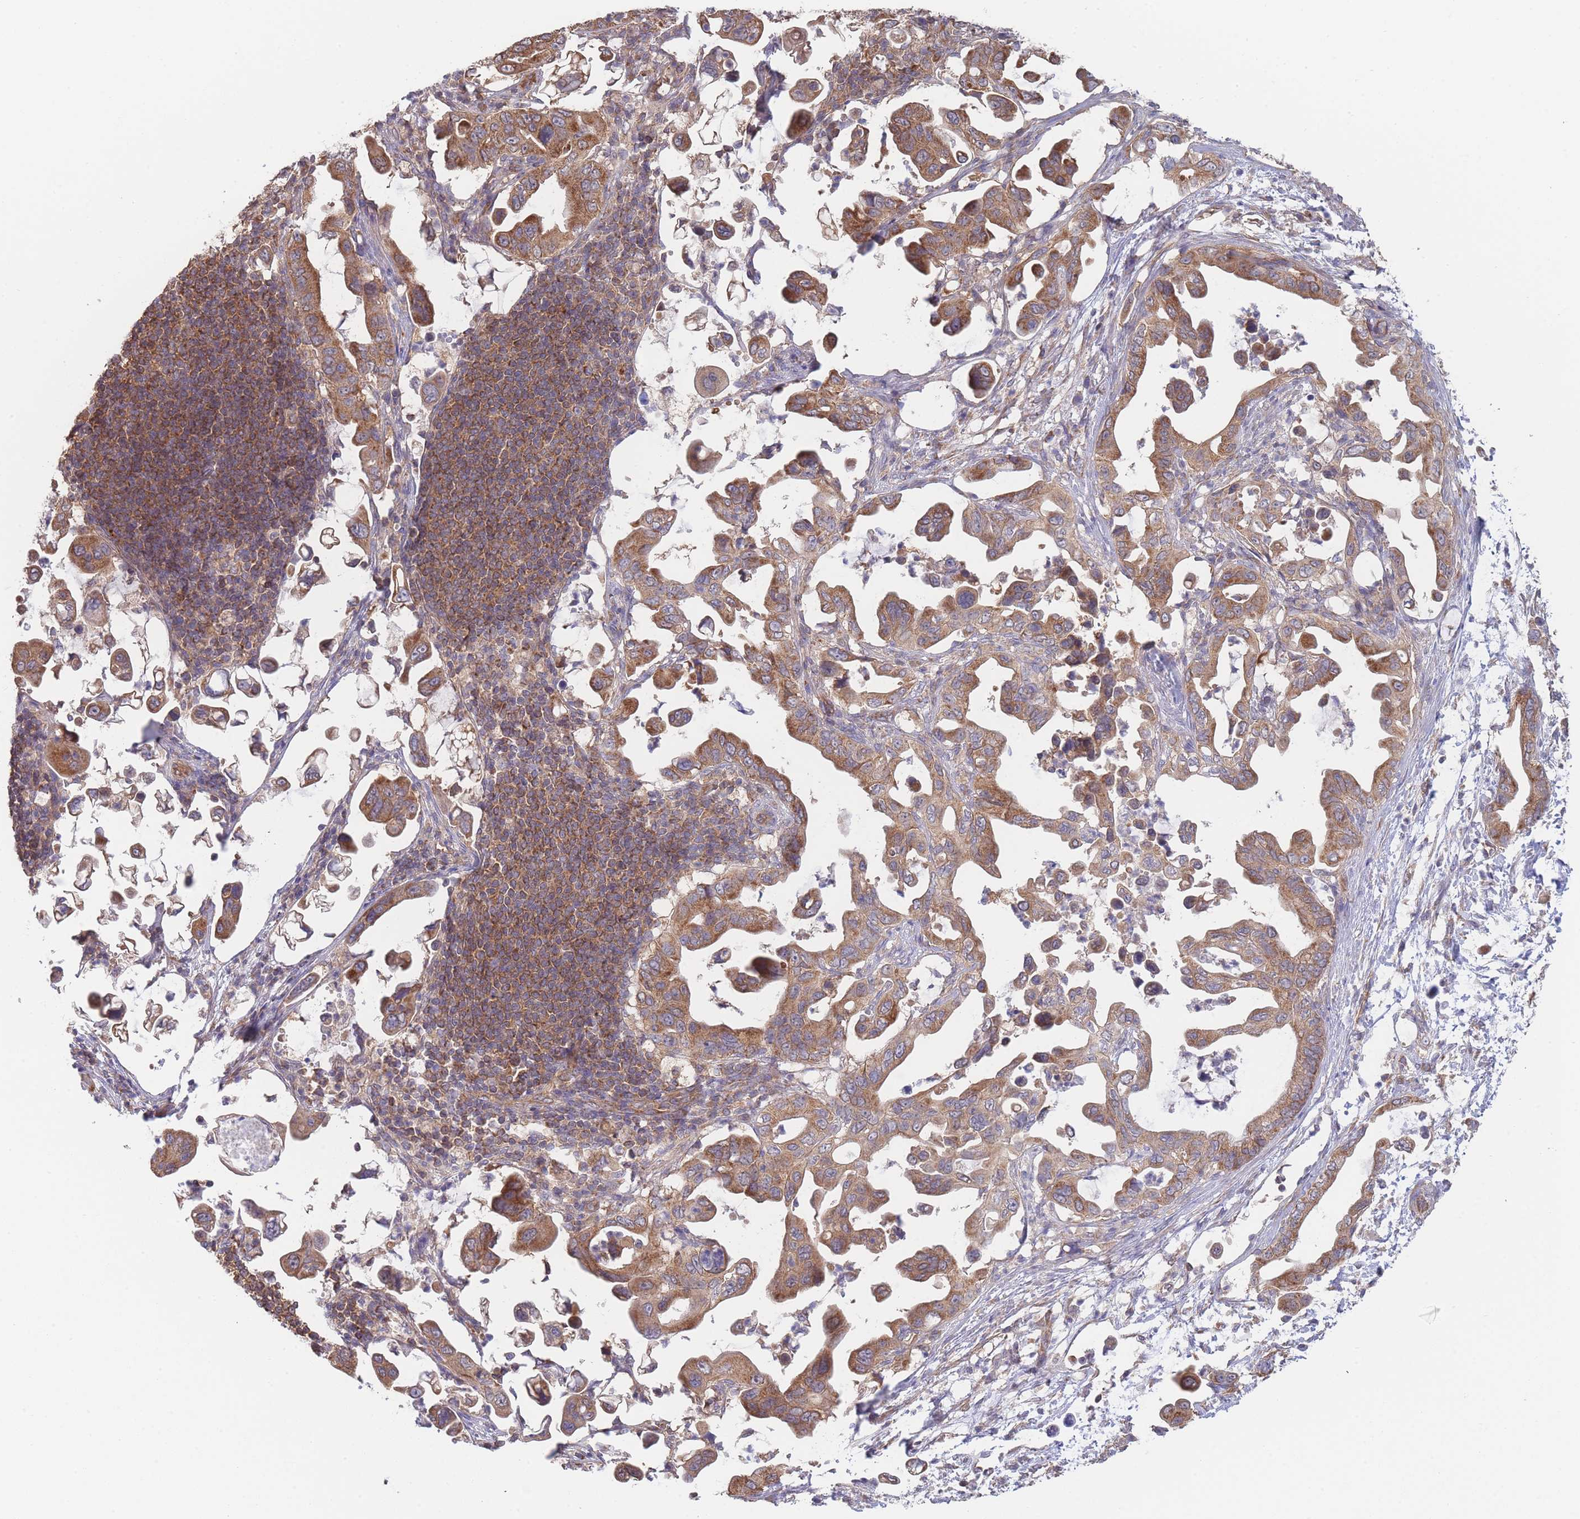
{"staining": {"intensity": "moderate", "quantity": ">75%", "location": "cytoplasmic/membranous"}, "tissue": "pancreatic cancer", "cell_type": "Tumor cells", "image_type": "cancer", "snomed": [{"axis": "morphology", "description": "Adenocarcinoma, NOS"}, {"axis": "topography", "description": "Pancreas"}], "caption": "A high-resolution micrograph shows IHC staining of pancreatic cancer, which reveals moderate cytoplasmic/membranous staining in approximately >75% of tumor cells.", "gene": "MRPS18B", "patient": {"sex": "male", "age": 61}}